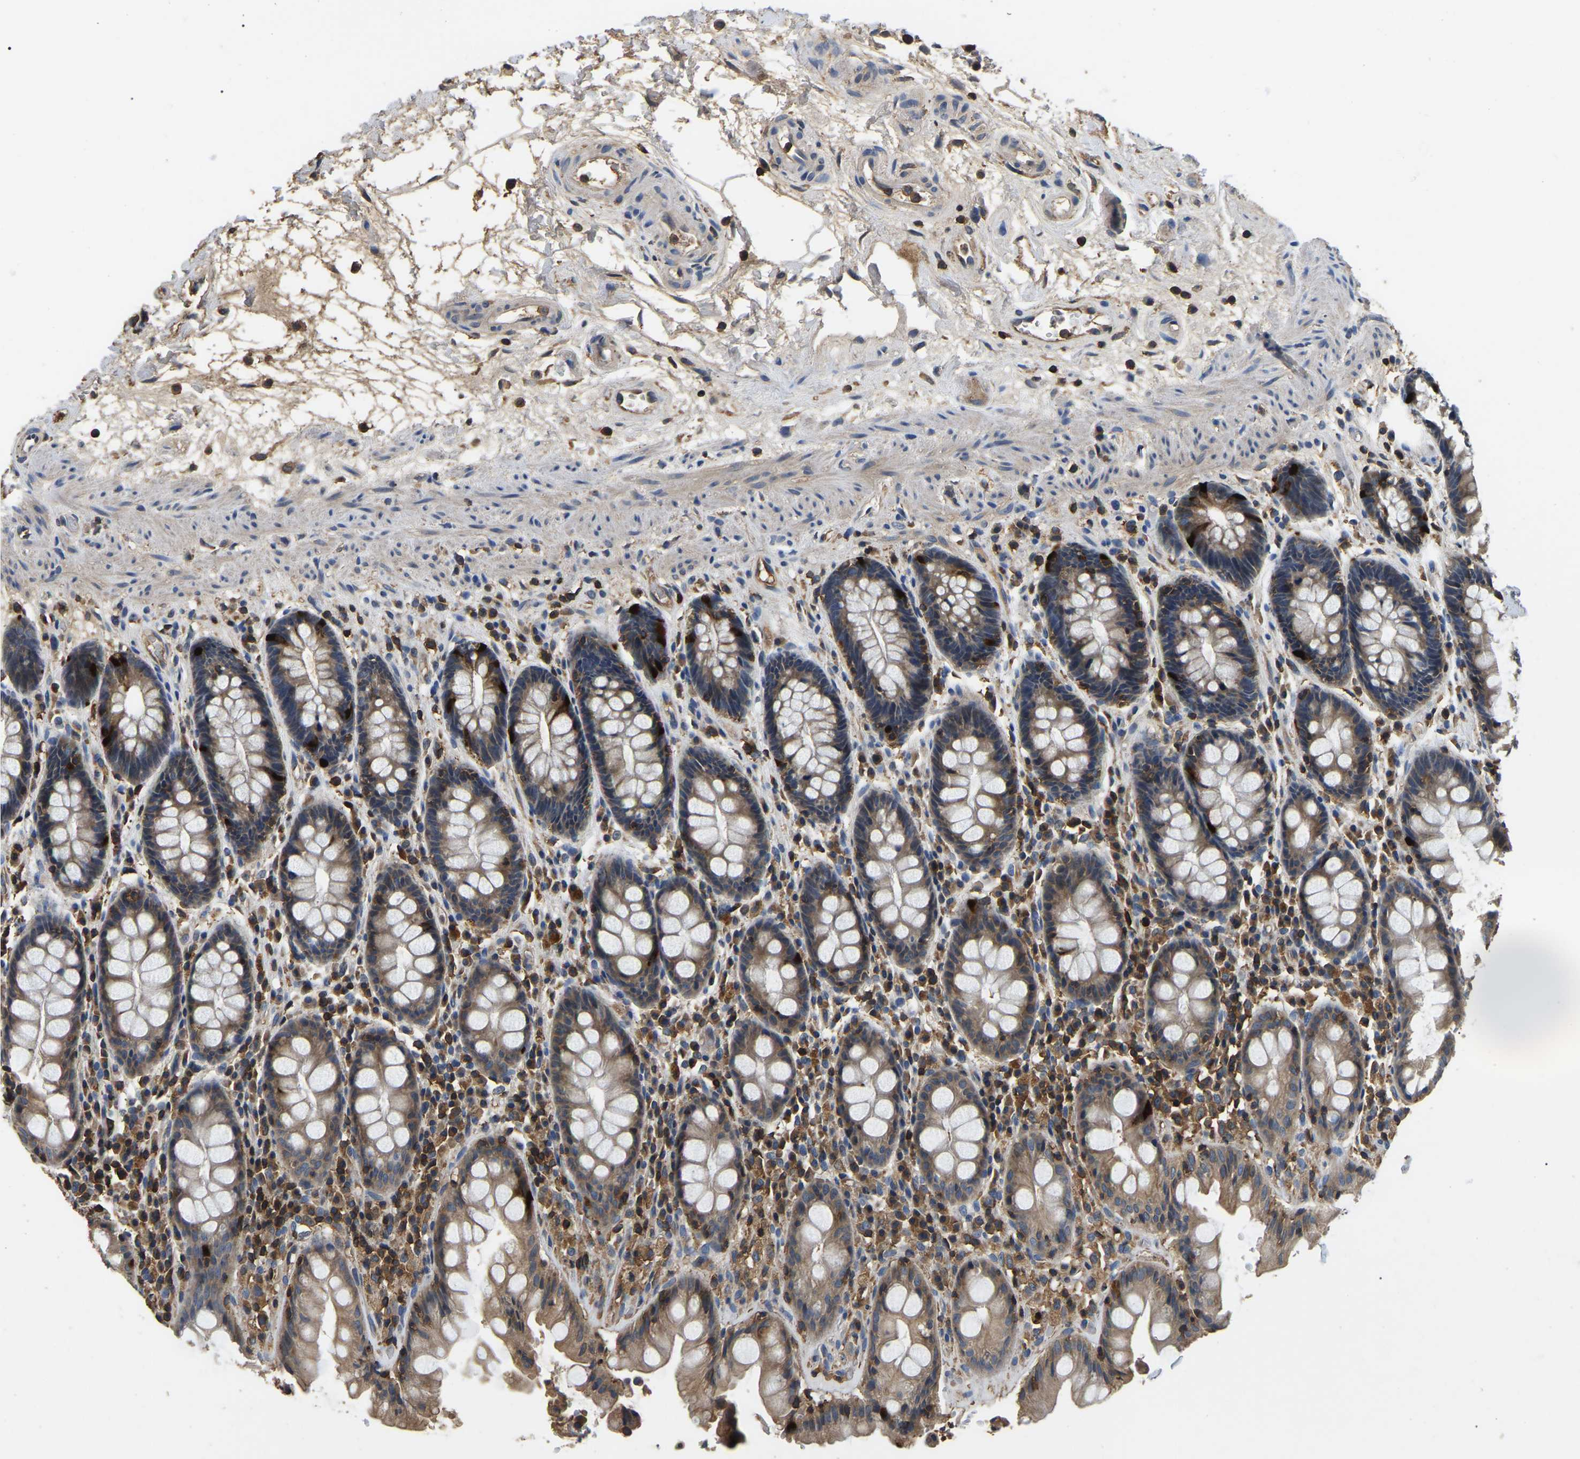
{"staining": {"intensity": "moderate", "quantity": ">75%", "location": "cytoplasmic/membranous"}, "tissue": "rectum", "cell_type": "Glandular cells", "image_type": "normal", "snomed": [{"axis": "morphology", "description": "Normal tissue, NOS"}, {"axis": "topography", "description": "Rectum"}], "caption": "Immunohistochemistry (DAB) staining of unremarkable rectum demonstrates moderate cytoplasmic/membranous protein positivity in about >75% of glandular cells.", "gene": "SMPD2", "patient": {"sex": "male", "age": 64}}